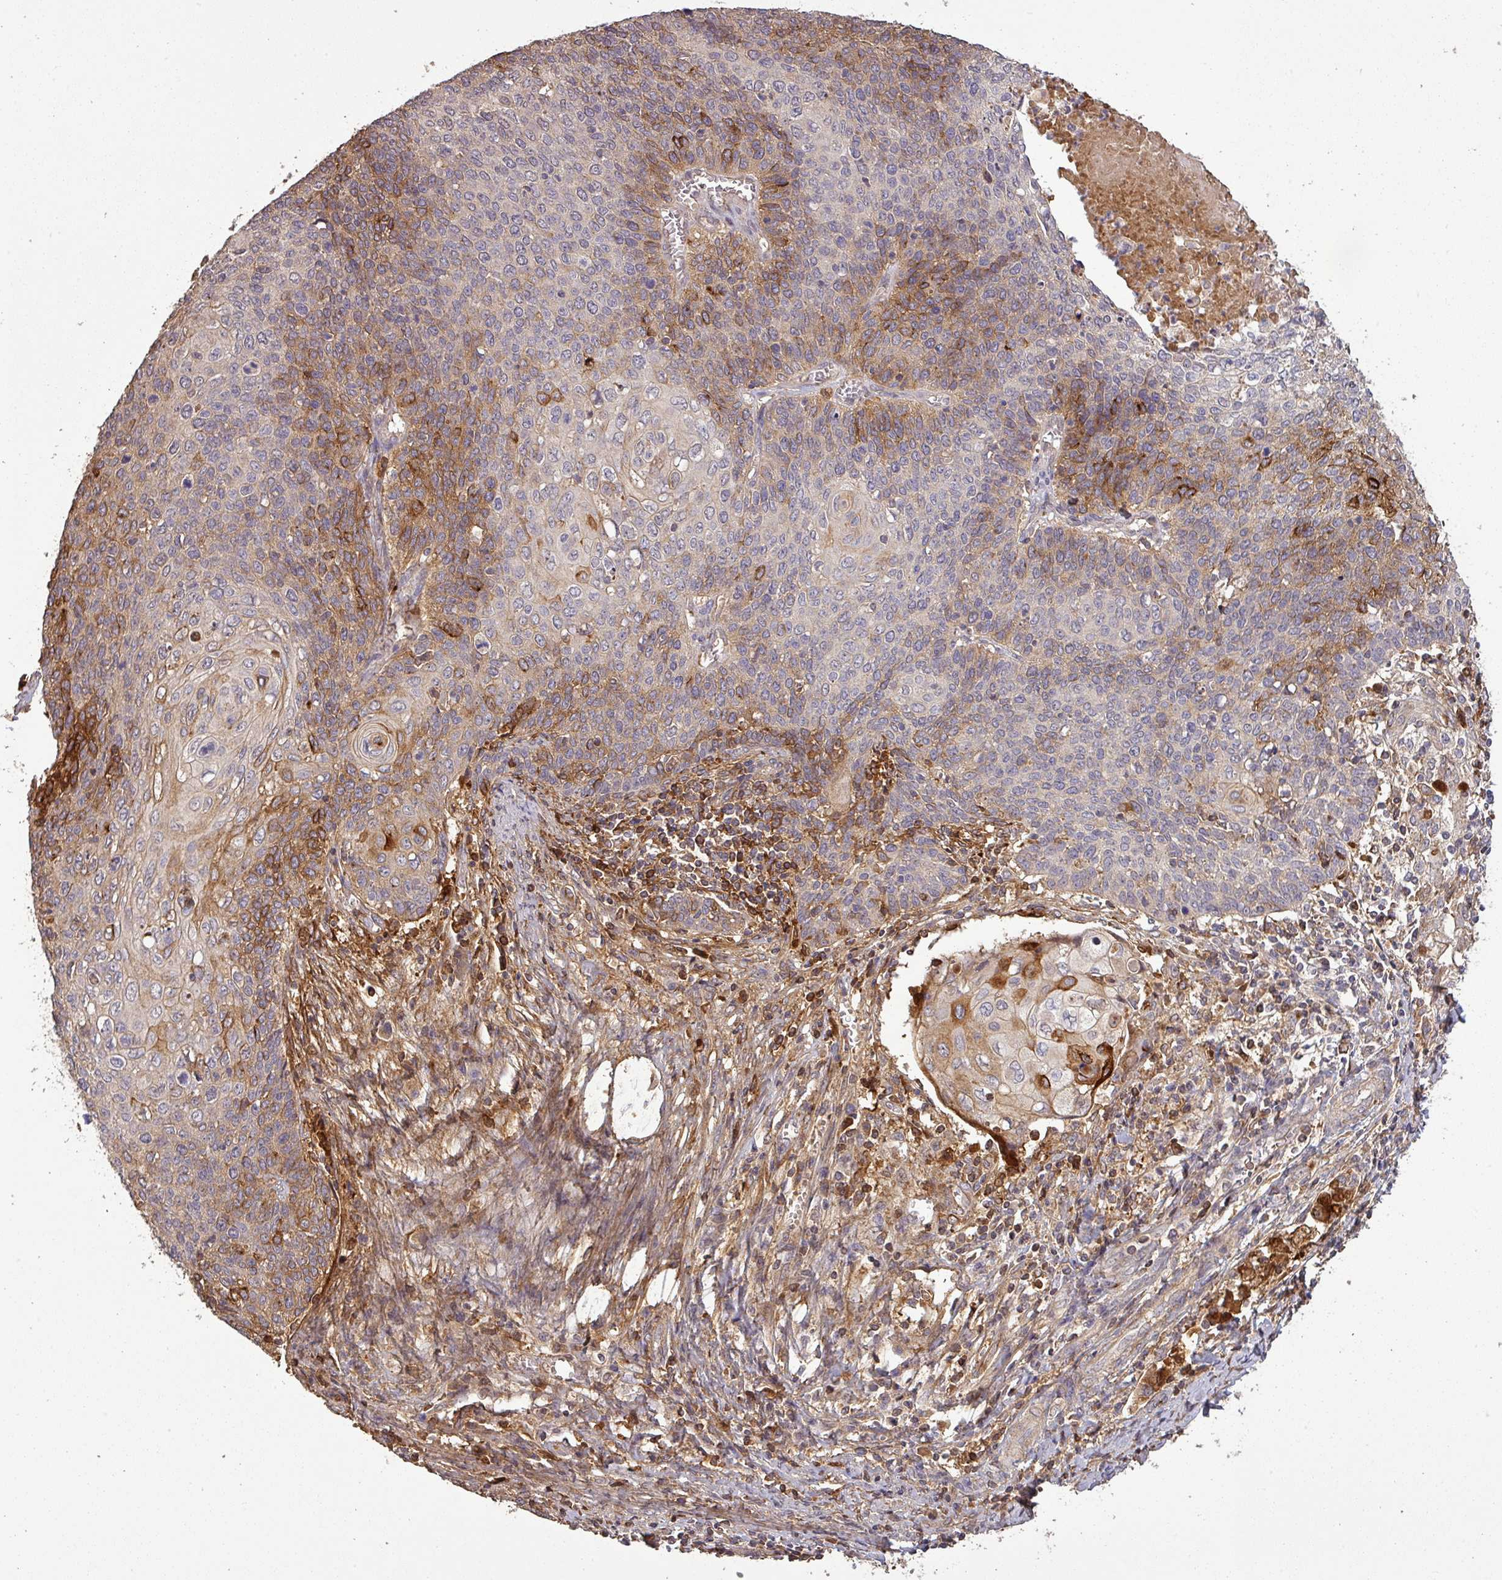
{"staining": {"intensity": "moderate", "quantity": "<25%", "location": "cytoplasmic/membranous"}, "tissue": "cervical cancer", "cell_type": "Tumor cells", "image_type": "cancer", "snomed": [{"axis": "morphology", "description": "Squamous cell carcinoma, NOS"}, {"axis": "topography", "description": "Cervix"}], "caption": "Moderate cytoplasmic/membranous staining is seen in approximately <25% of tumor cells in cervical cancer. The staining was performed using DAB (3,3'-diaminobenzidine) to visualize the protein expression in brown, while the nuclei were stained in blue with hematoxylin (Magnification: 20x).", "gene": "ISLR", "patient": {"sex": "female", "age": 39}}